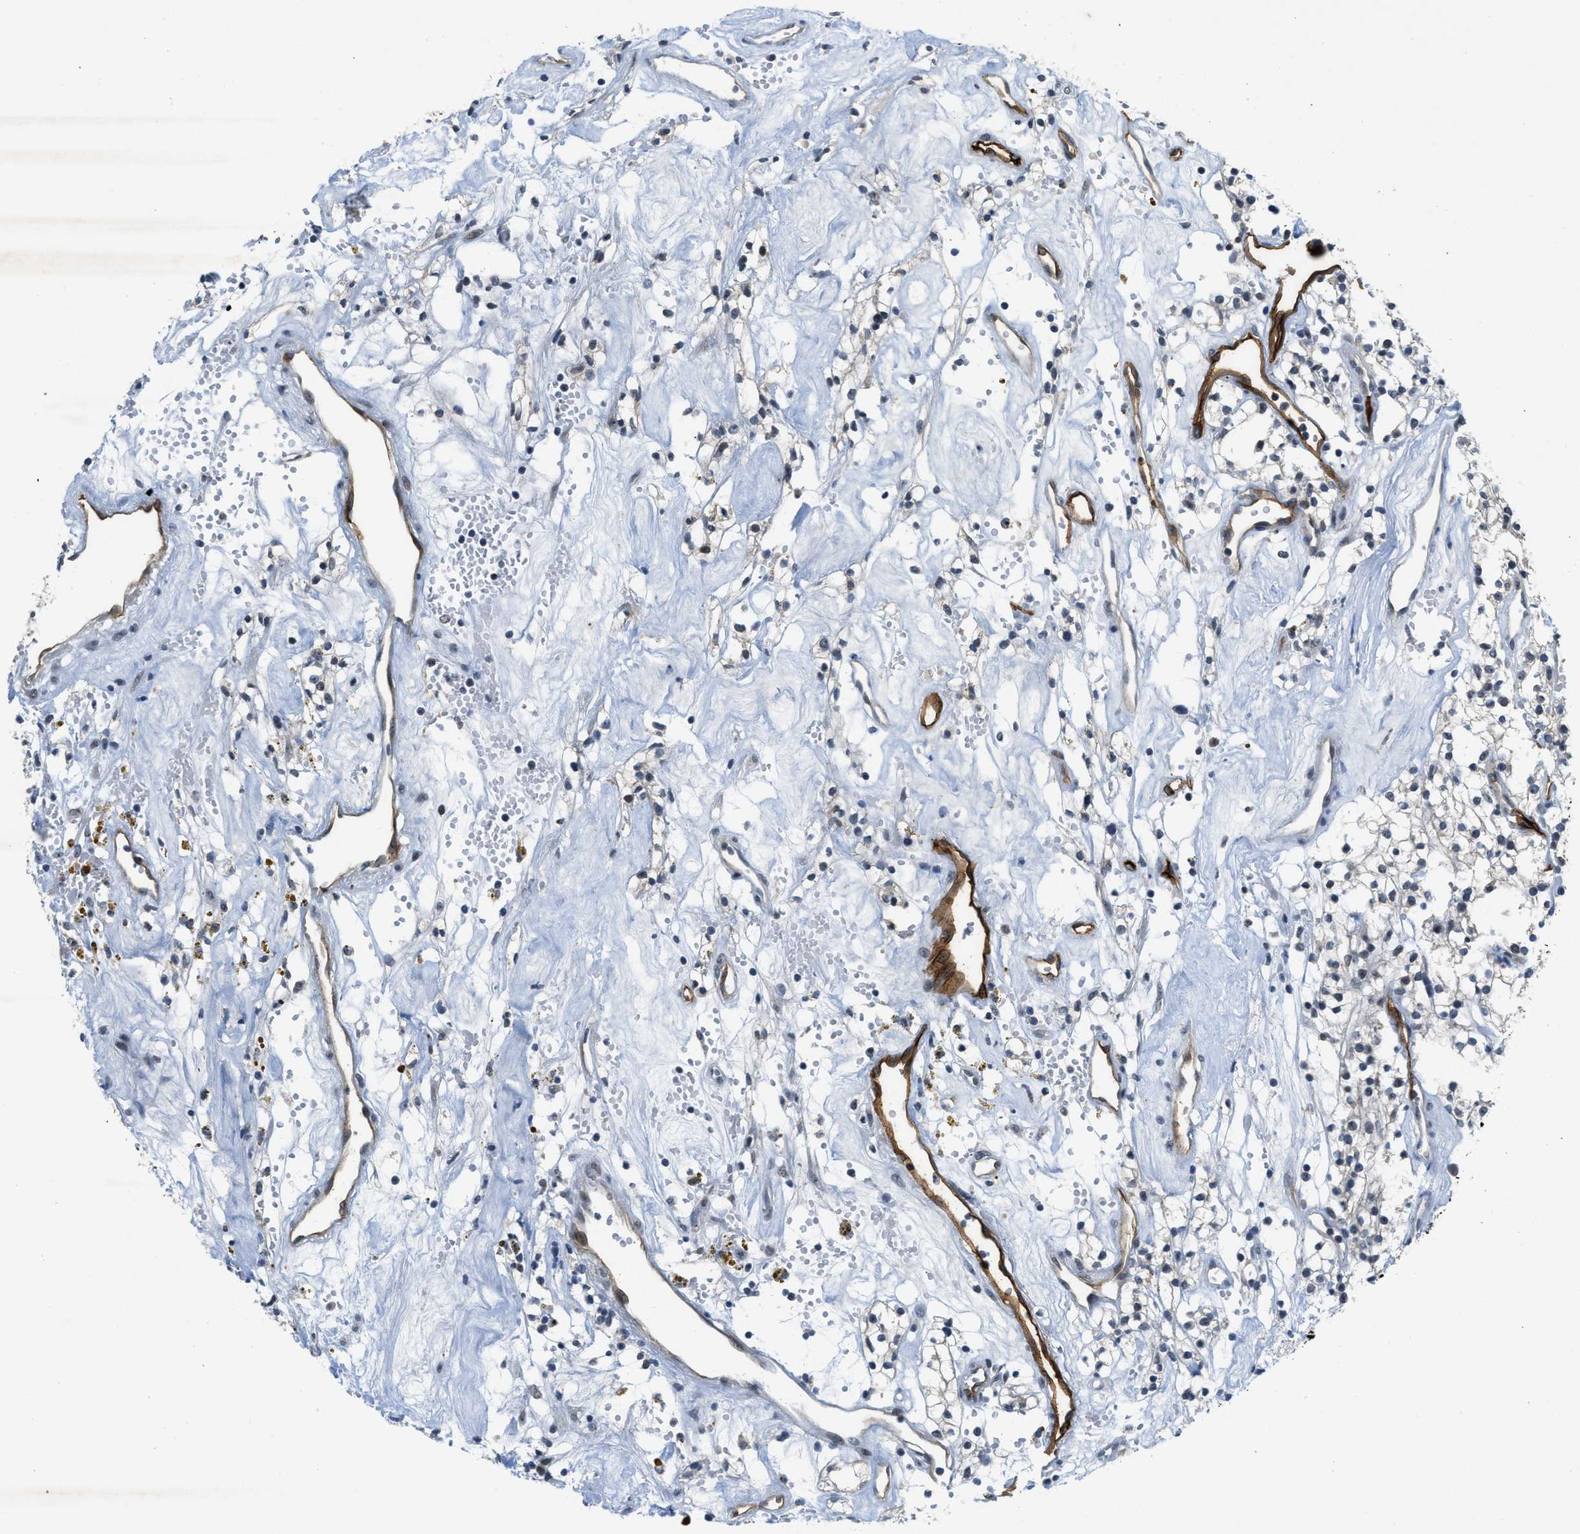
{"staining": {"intensity": "negative", "quantity": "none", "location": "none"}, "tissue": "renal cancer", "cell_type": "Tumor cells", "image_type": "cancer", "snomed": [{"axis": "morphology", "description": "Adenocarcinoma, NOS"}, {"axis": "topography", "description": "Kidney"}], "caption": "The micrograph shows no staining of tumor cells in renal adenocarcinoma.", "gene": "SLCO2A1", "patient": {"sex": "male", "age": 59}}